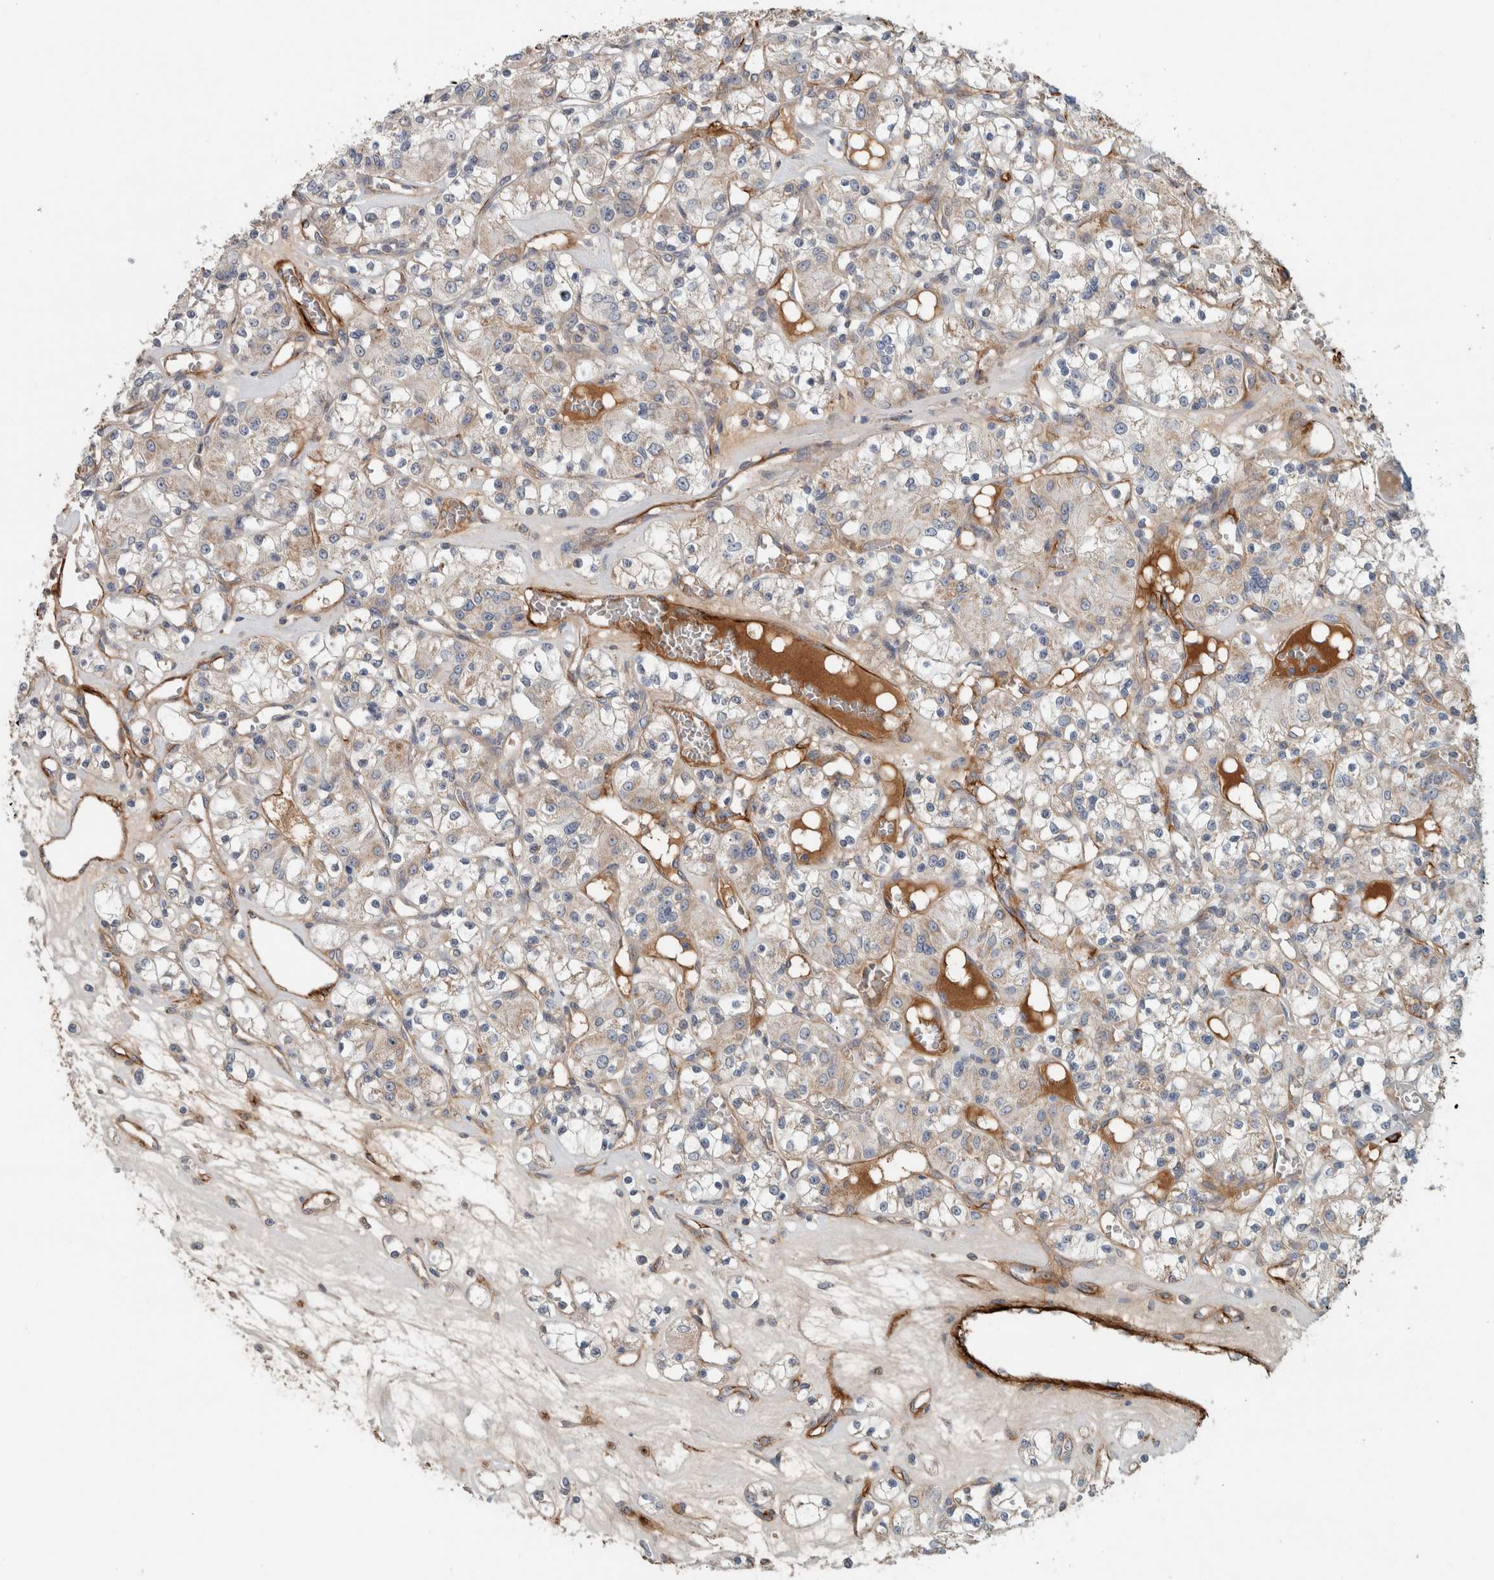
{"staining": {"intensity": "weak", "quantity": "<25%", "location": "cytoplasmic/membranous"}, "tissue": "renal cancer", "cell_type": "Tumor cells", "image_type": "cancer", "snomed": [{"axis": "morphology", "description": "Adenocarcinoma, NOS"}, {"axis": "topography", "description": "Kidney"}], "caption": "Adenocarcinoma (renal) was stained to show a protein in brown. There is no significant positivity in tumor cells.", "gene": "FN1", "patient": {"sex": "female", "age": 59}}